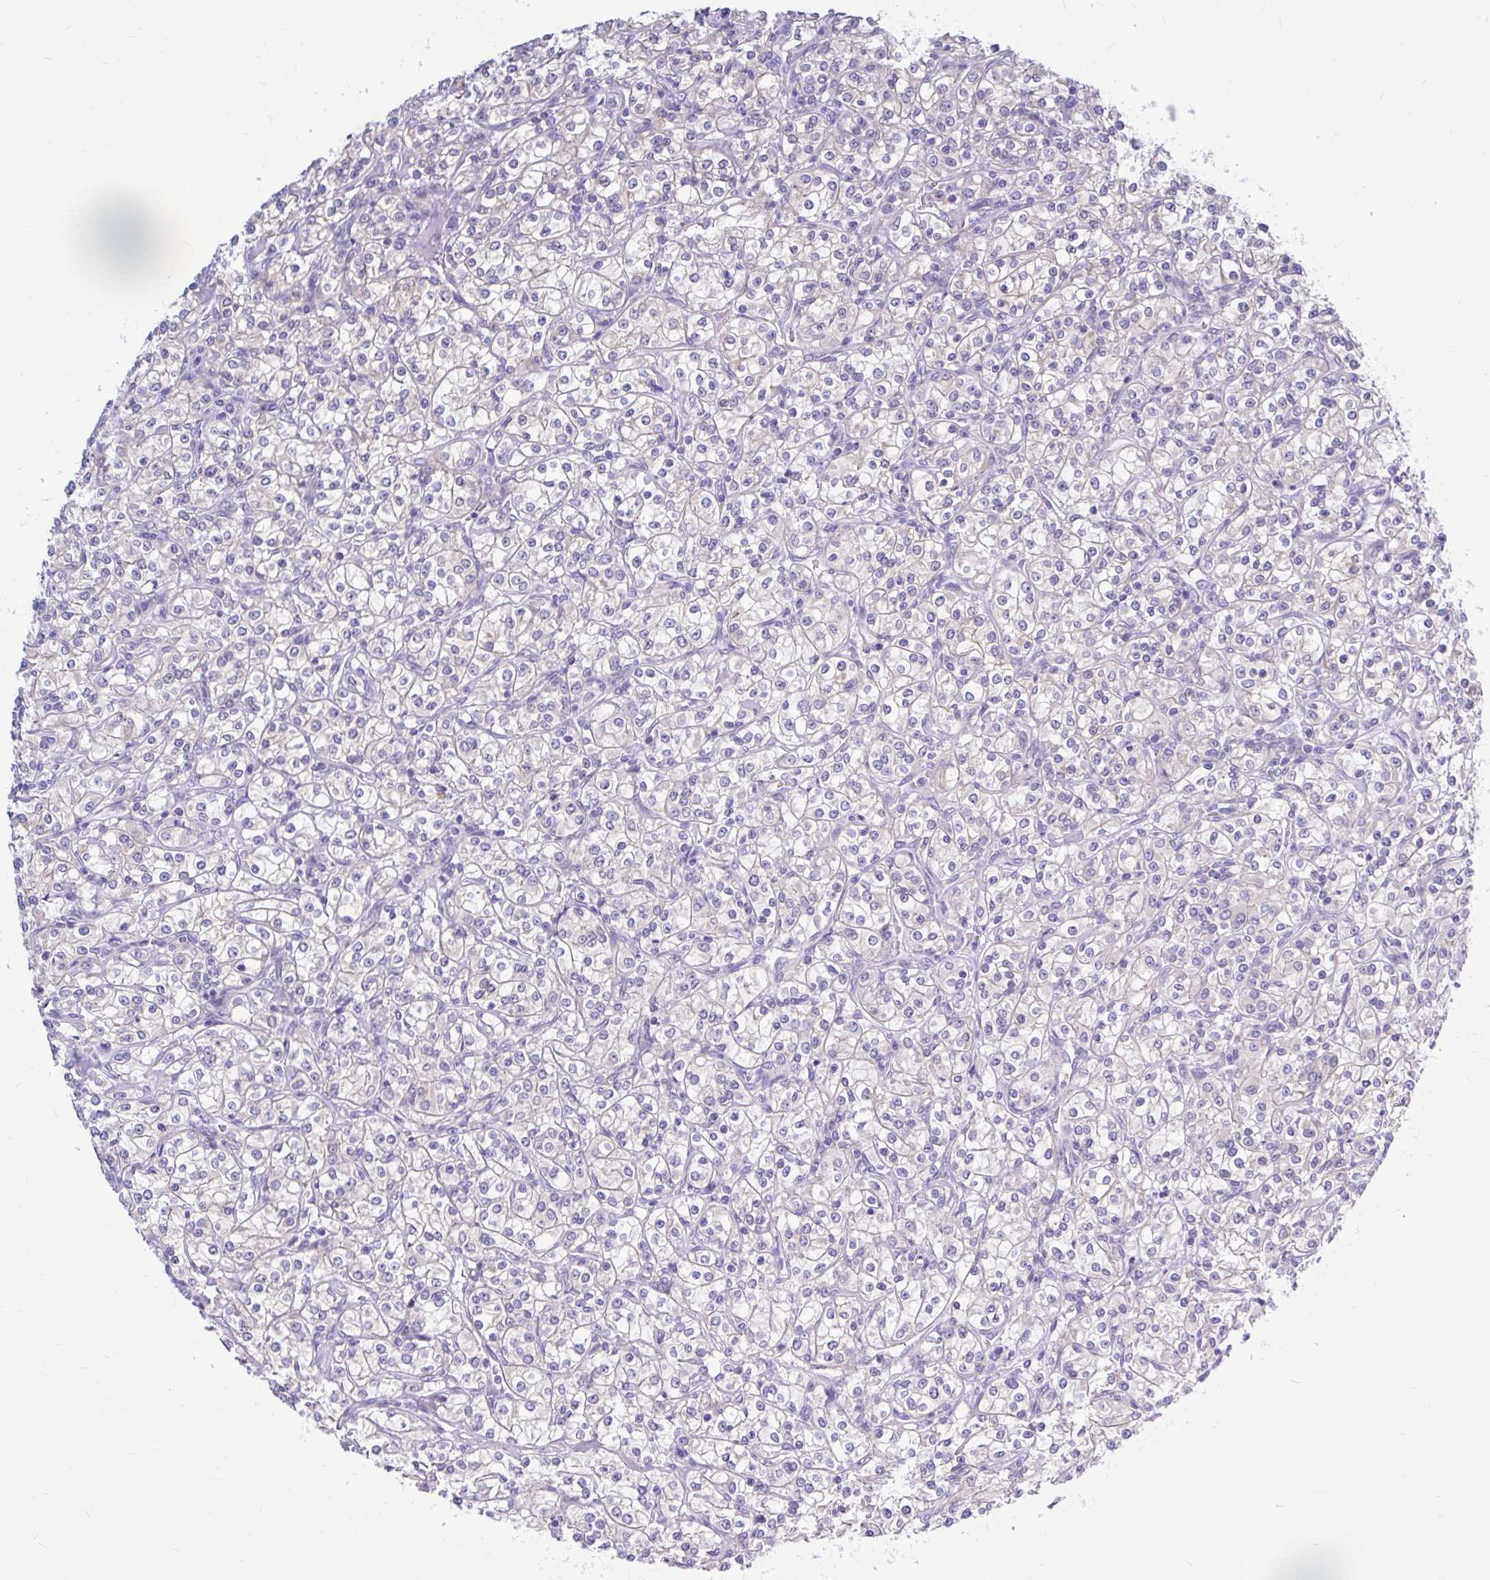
{"staining": {"intensity": "weak", "quantity": "<25%", "location": "cytoplasmic/membranous"}, "tissue": "renal cancer", "cell_type": "Tumor cells", "image_type": "cancer", "snomed": [{"axis": "morphology", "description": "Adenocarcinoma, NOS"}, {"axis": "topography", "description": "Kidney"}], "caption": "Immunohistochemical staining of human adenocarcinoma (renal) displays no significant staining in tumor cells.", "gene": "MAP1LC3A", "patient": {"sex": "male", "age": 77}}